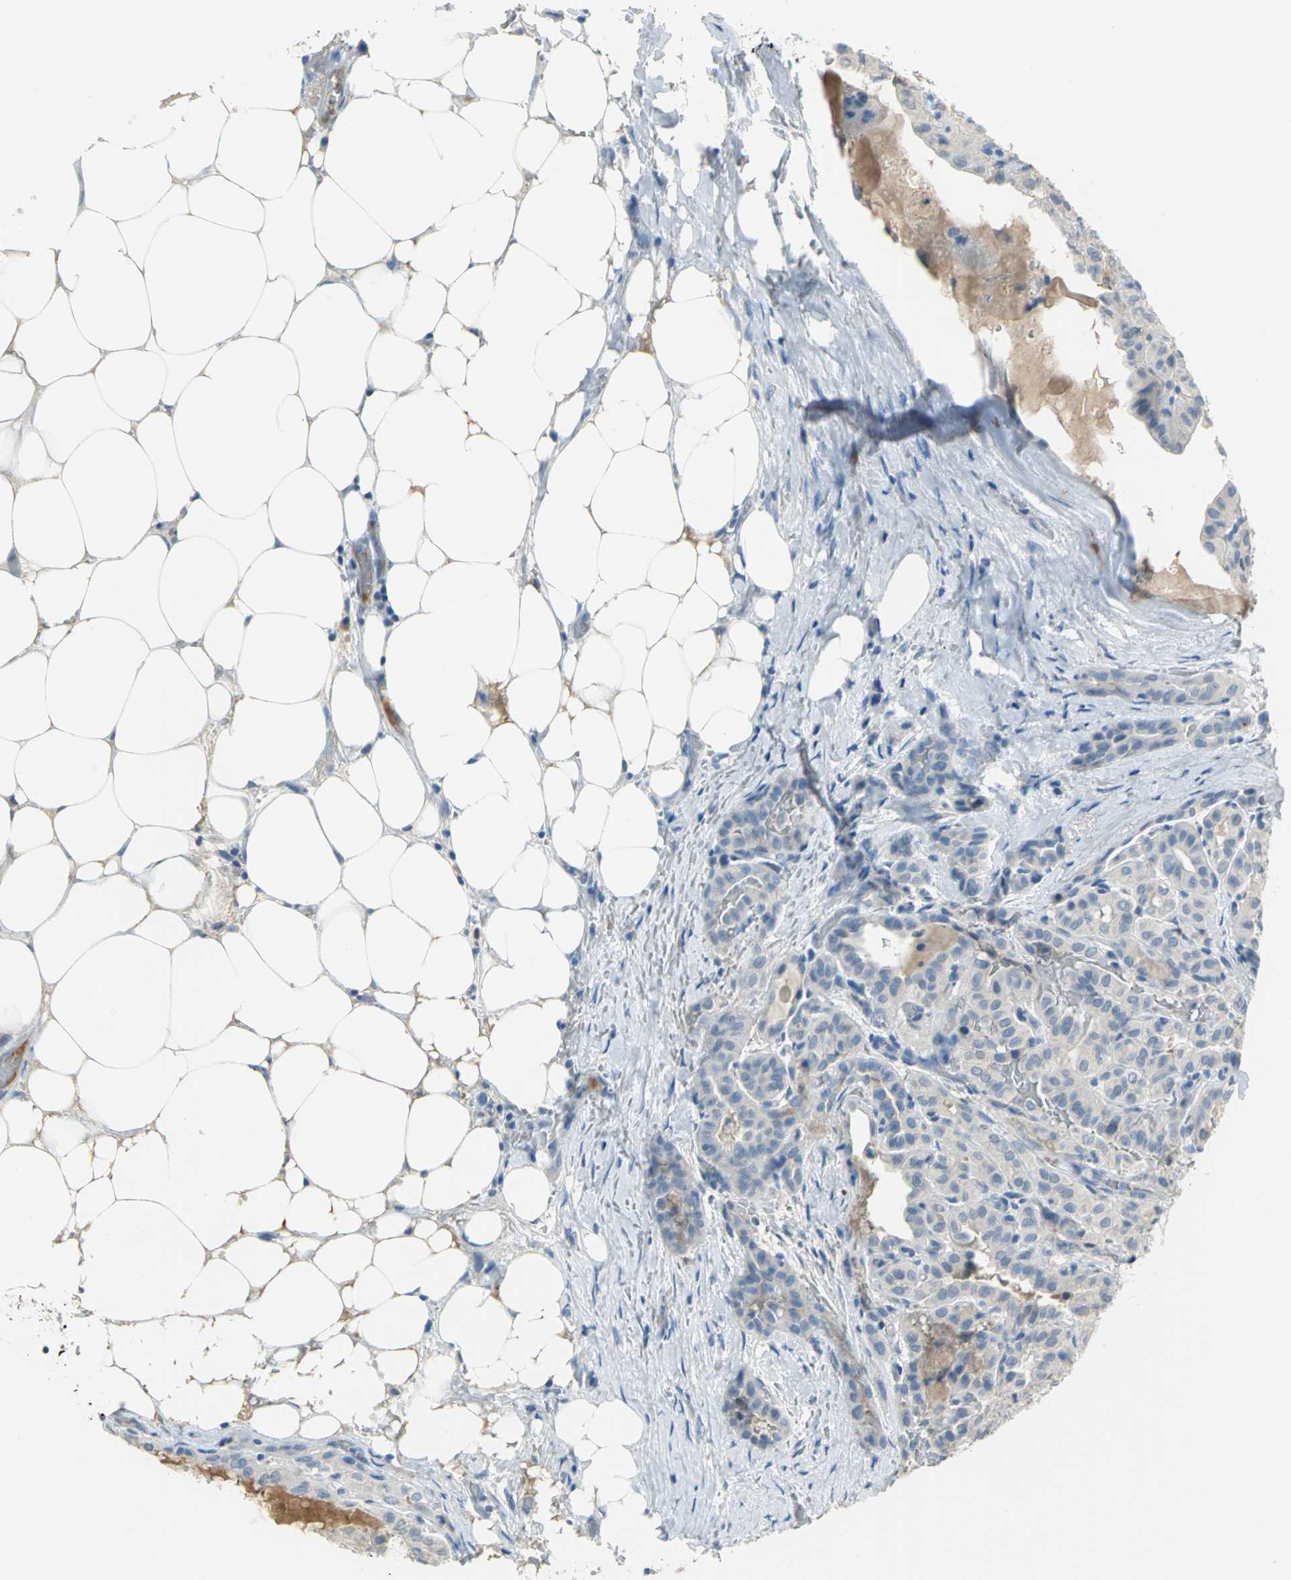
{"staining": {"intensity": "negative", "quantity": "none", "location": "none"}, "tissue": "thyroid cancer", "cell_type": "Tumor cells", "image_type": "cancer", "snomed": [{"axis": "morphology", "description": "Papillary adenocarcinoma, NOS"}, {"axis": "topography", "description": "Thyroid gland"}], "caption": "This image is of thyroid cancer stained with IHC to label a protein in brown with the nuclei are counter-stained blue. There is no expression in tumor cells.", "gene": "ZIC1", "patient": {"sex": "male", "age": 77}}